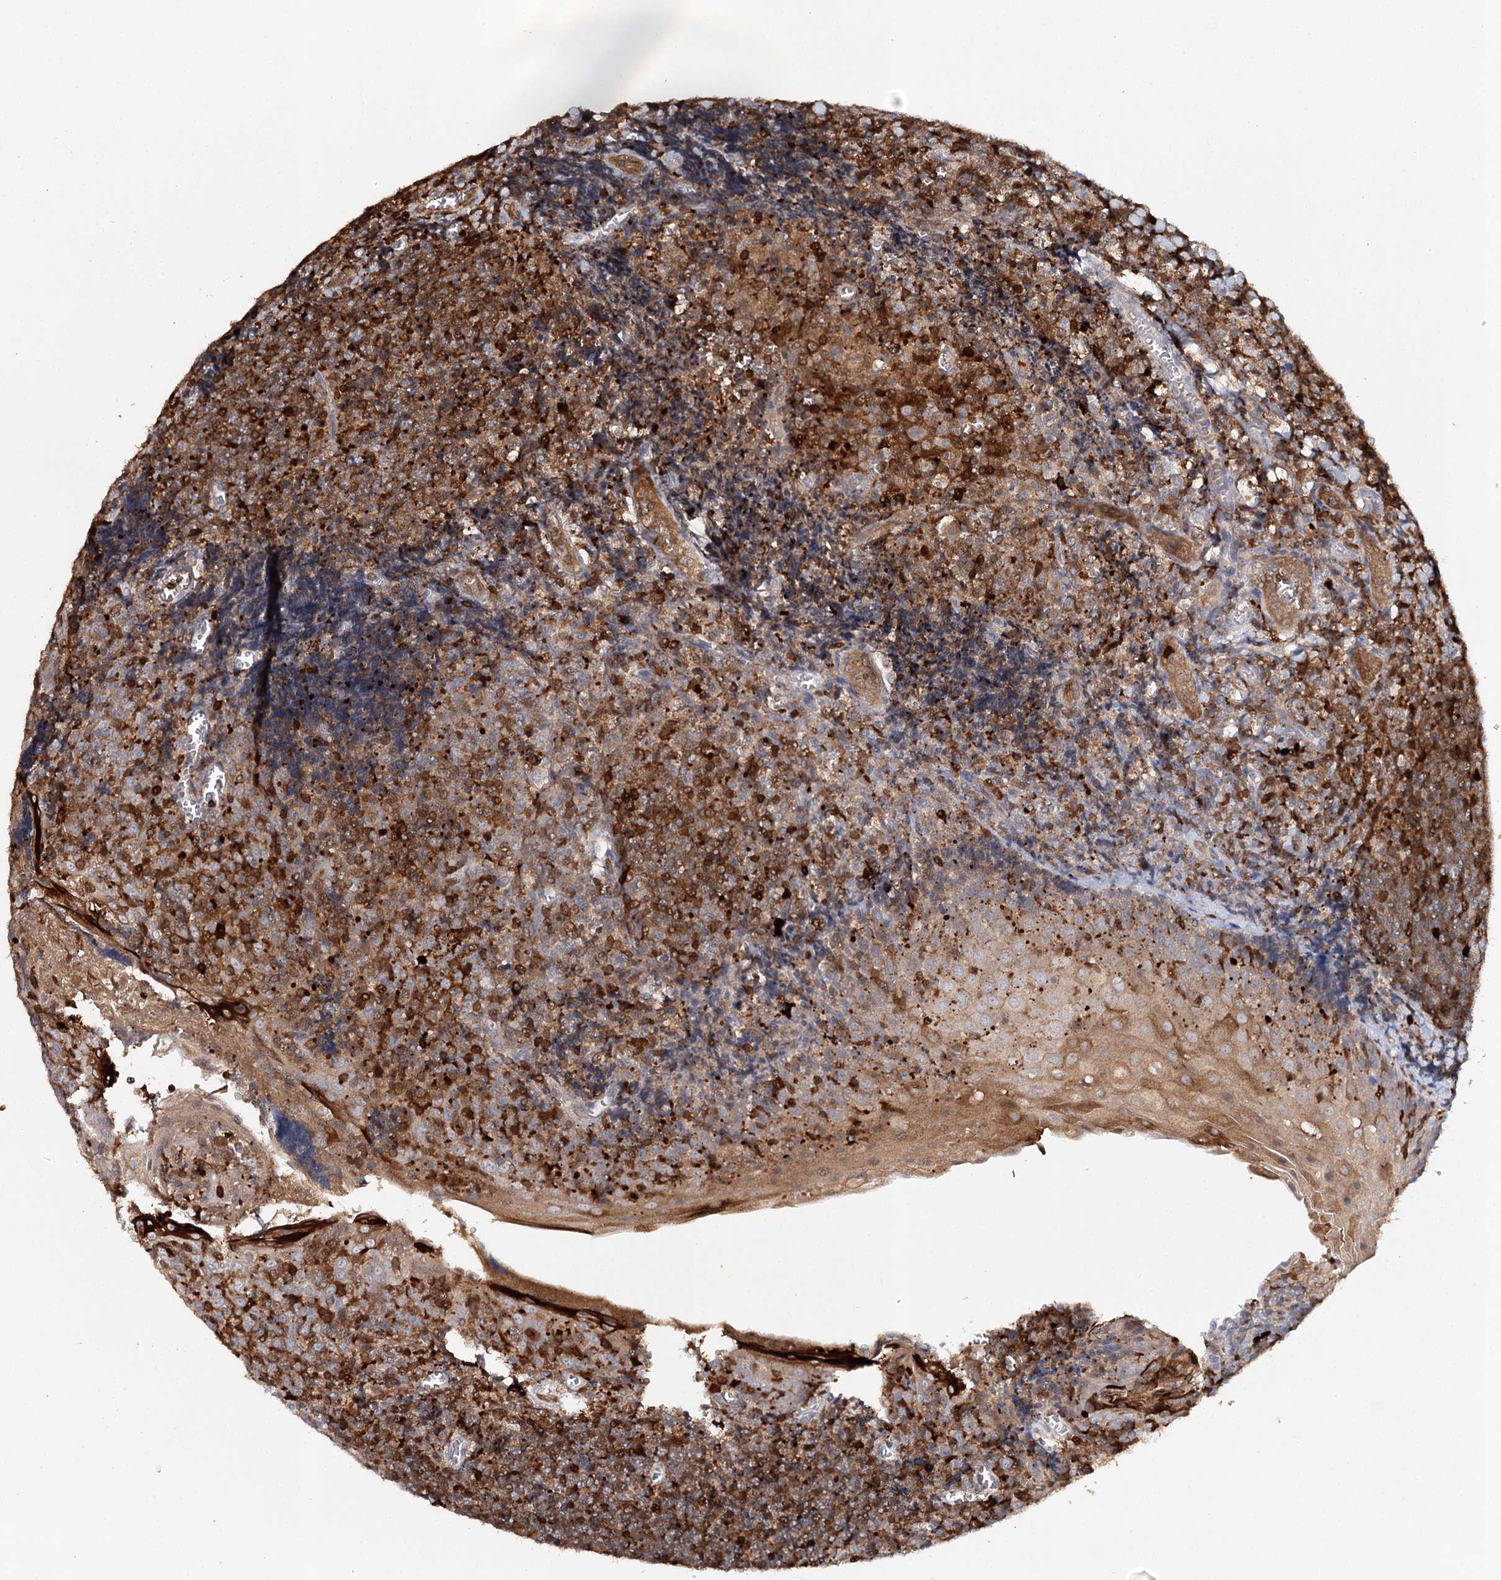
{"staining": {"intensity": "strong", "quantity": "<25%", "location": "cytoplasmic/membranous"}, "tissue": "tonsil", "cell_type": "Germinal center cells", "image_type": "normal", "snomed": [{"axis": "morphology", "description": "Normal tissue, NOS"}, {"axis": "topography", "description": "Tonsil"}], "caption": "This is a micrograph of IHC staining of unremarkable tonsil, which shows strong positivity in the cytoplasmic/membranous of germinal center cells.", "gene": "SLC41A2", "patient": {"sex": "male", "age": 27}}